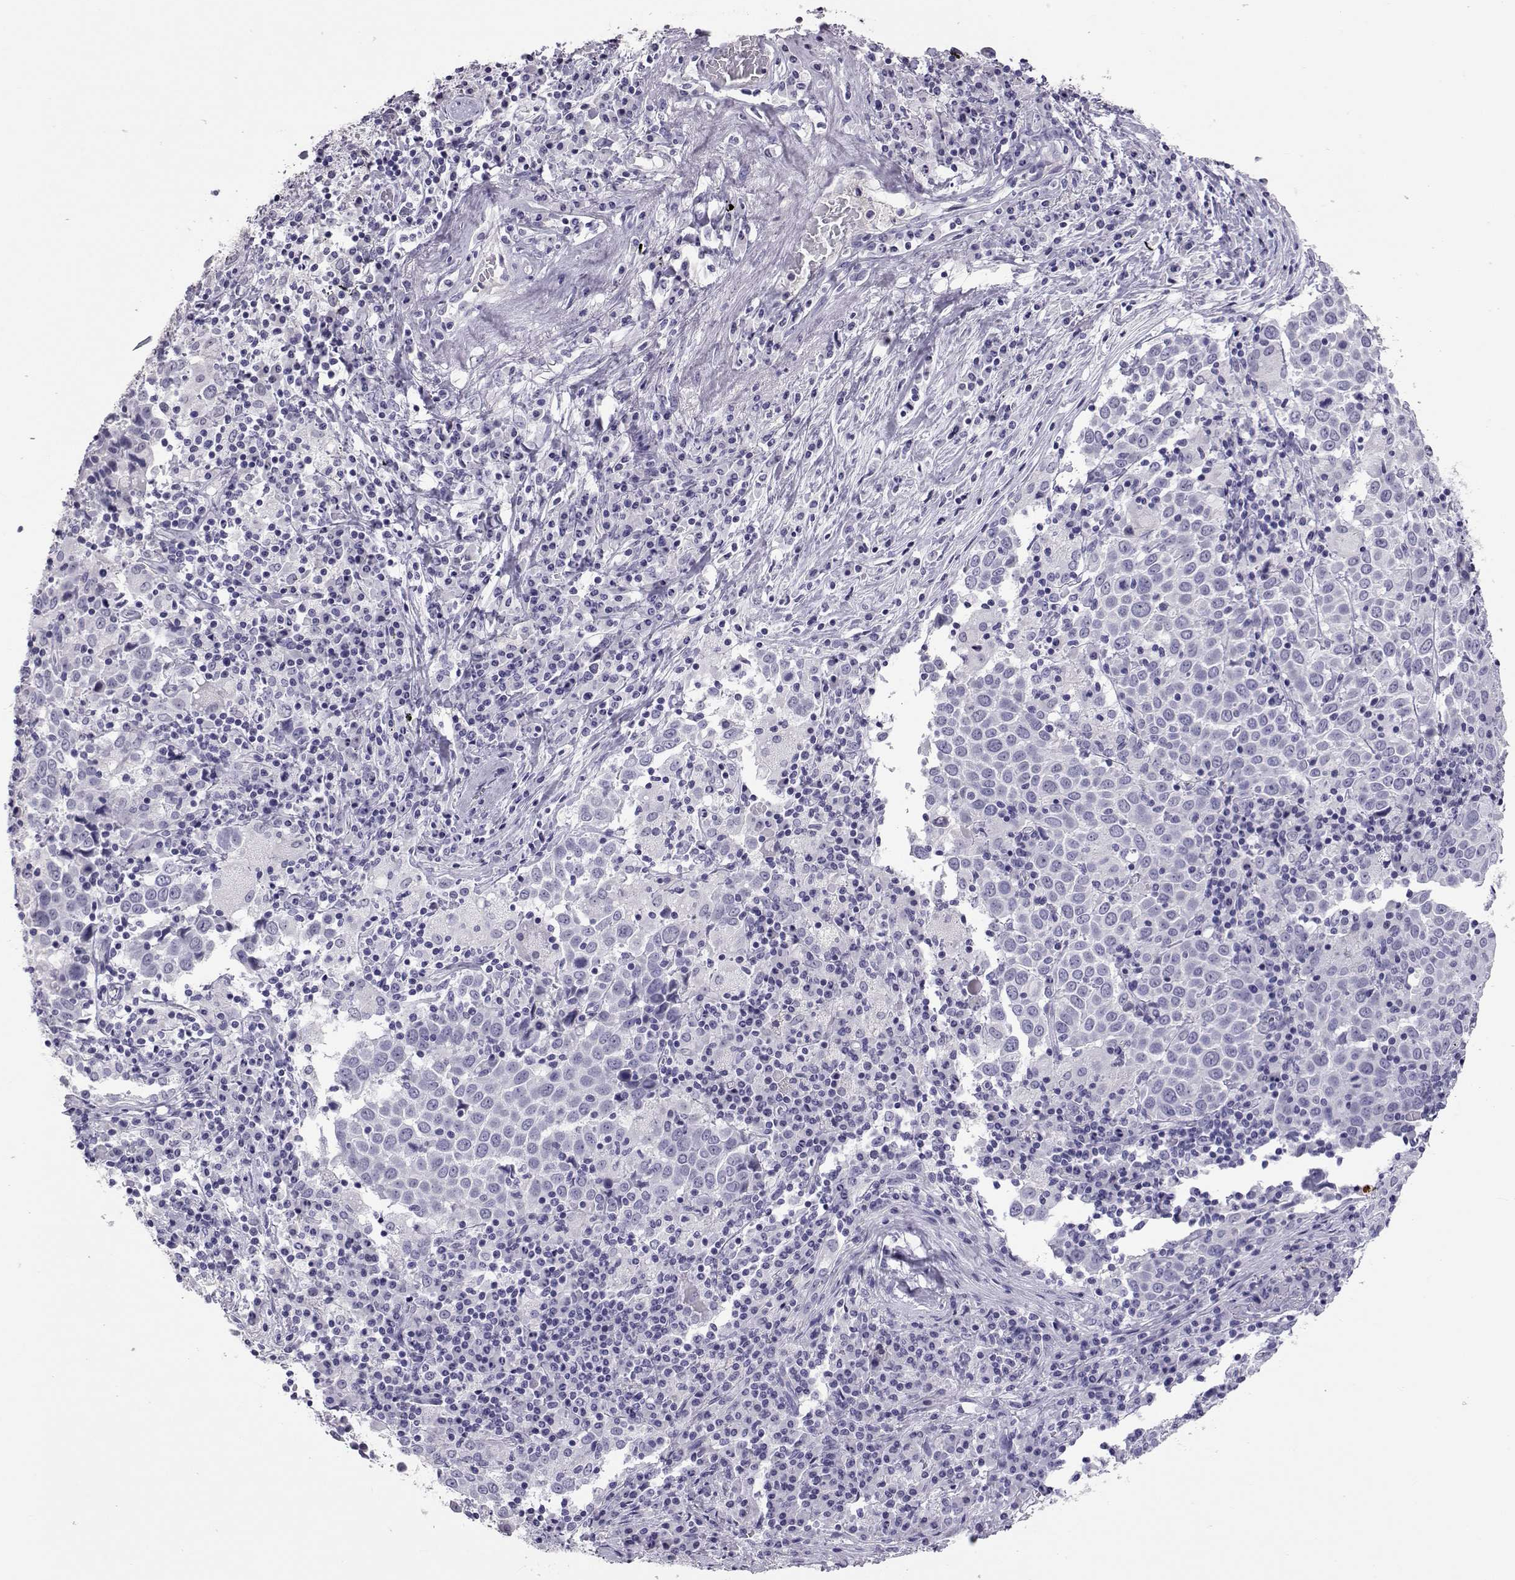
{"staining": {"intensity": "negative", "quantity": "none", "location": "none"}, "tissue": "lung cancer", "cell_type": "Tumor cells", "image_type": "cancer", "snomed": [{"axis": "morphology", "description": "Squamous cell carcinoma, NOS"}, {"axis": "topography", "description": "Lung"}], "caption": "Lung squamous cell carcinoma was stained to show a protein in brown. There is no significant staining in tumor cells.", "gene": "PMCH", "patient": {"sex": "male", "age": 57}}